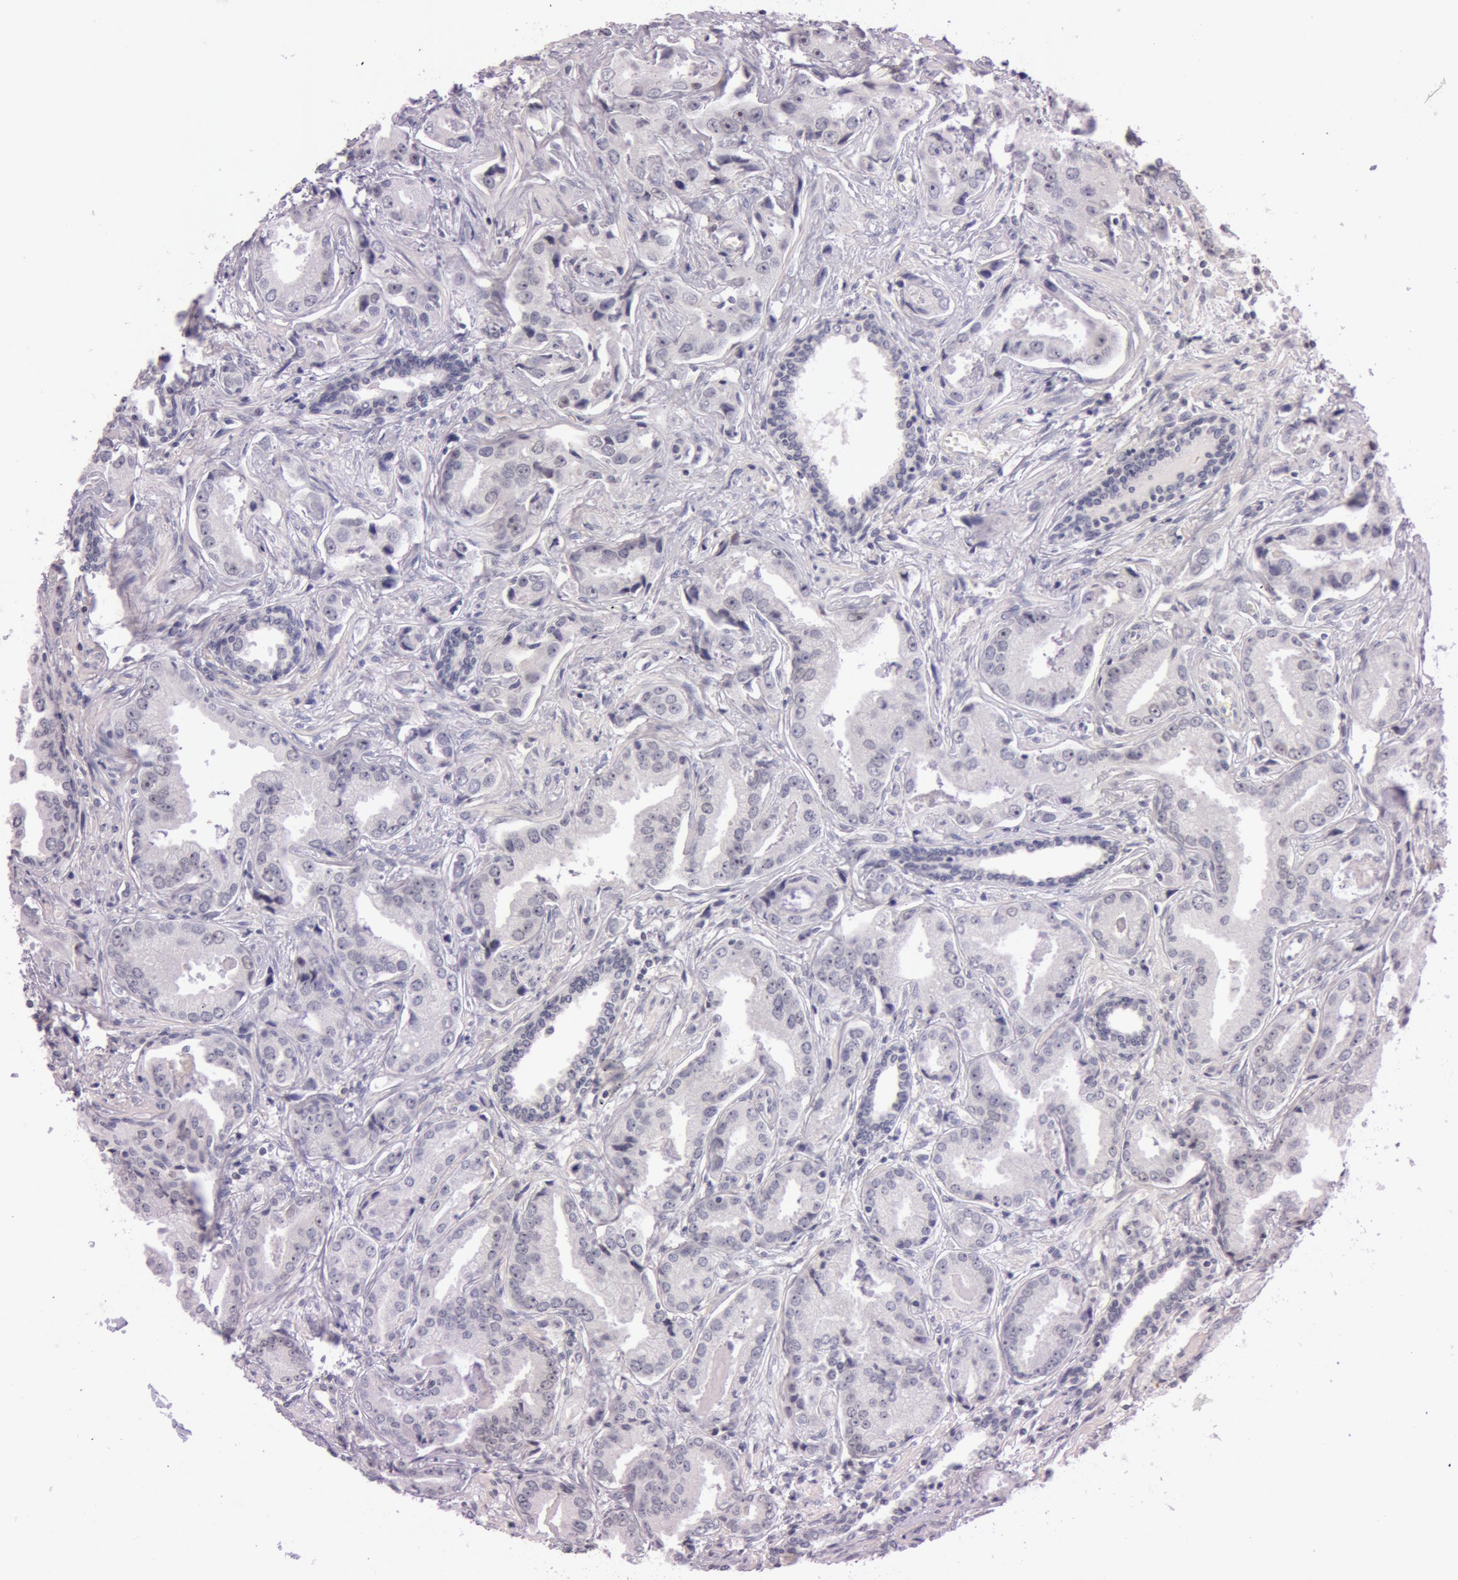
{"staining": {"intensity": "moderate", "quantity": "25%-75%", "location": "nuclear"}, "tissue": "prostate cancer", "cell_type": "Tumor cells", "image_type": "cancer", "snomed": [{"axis": "morphology", "description": "Adenocarcinoma, Low grade"}, {"axis": "topography", "description": "Prostate"}], "caption": "Protein expression by immunohistochemistry reveals moderate nuclear staining in about 25%-75% of tumor cells in prostate adenocarcinoma (low-grade).", "gene": "FBL", "patient": {"sex": "male", "age": 65}}